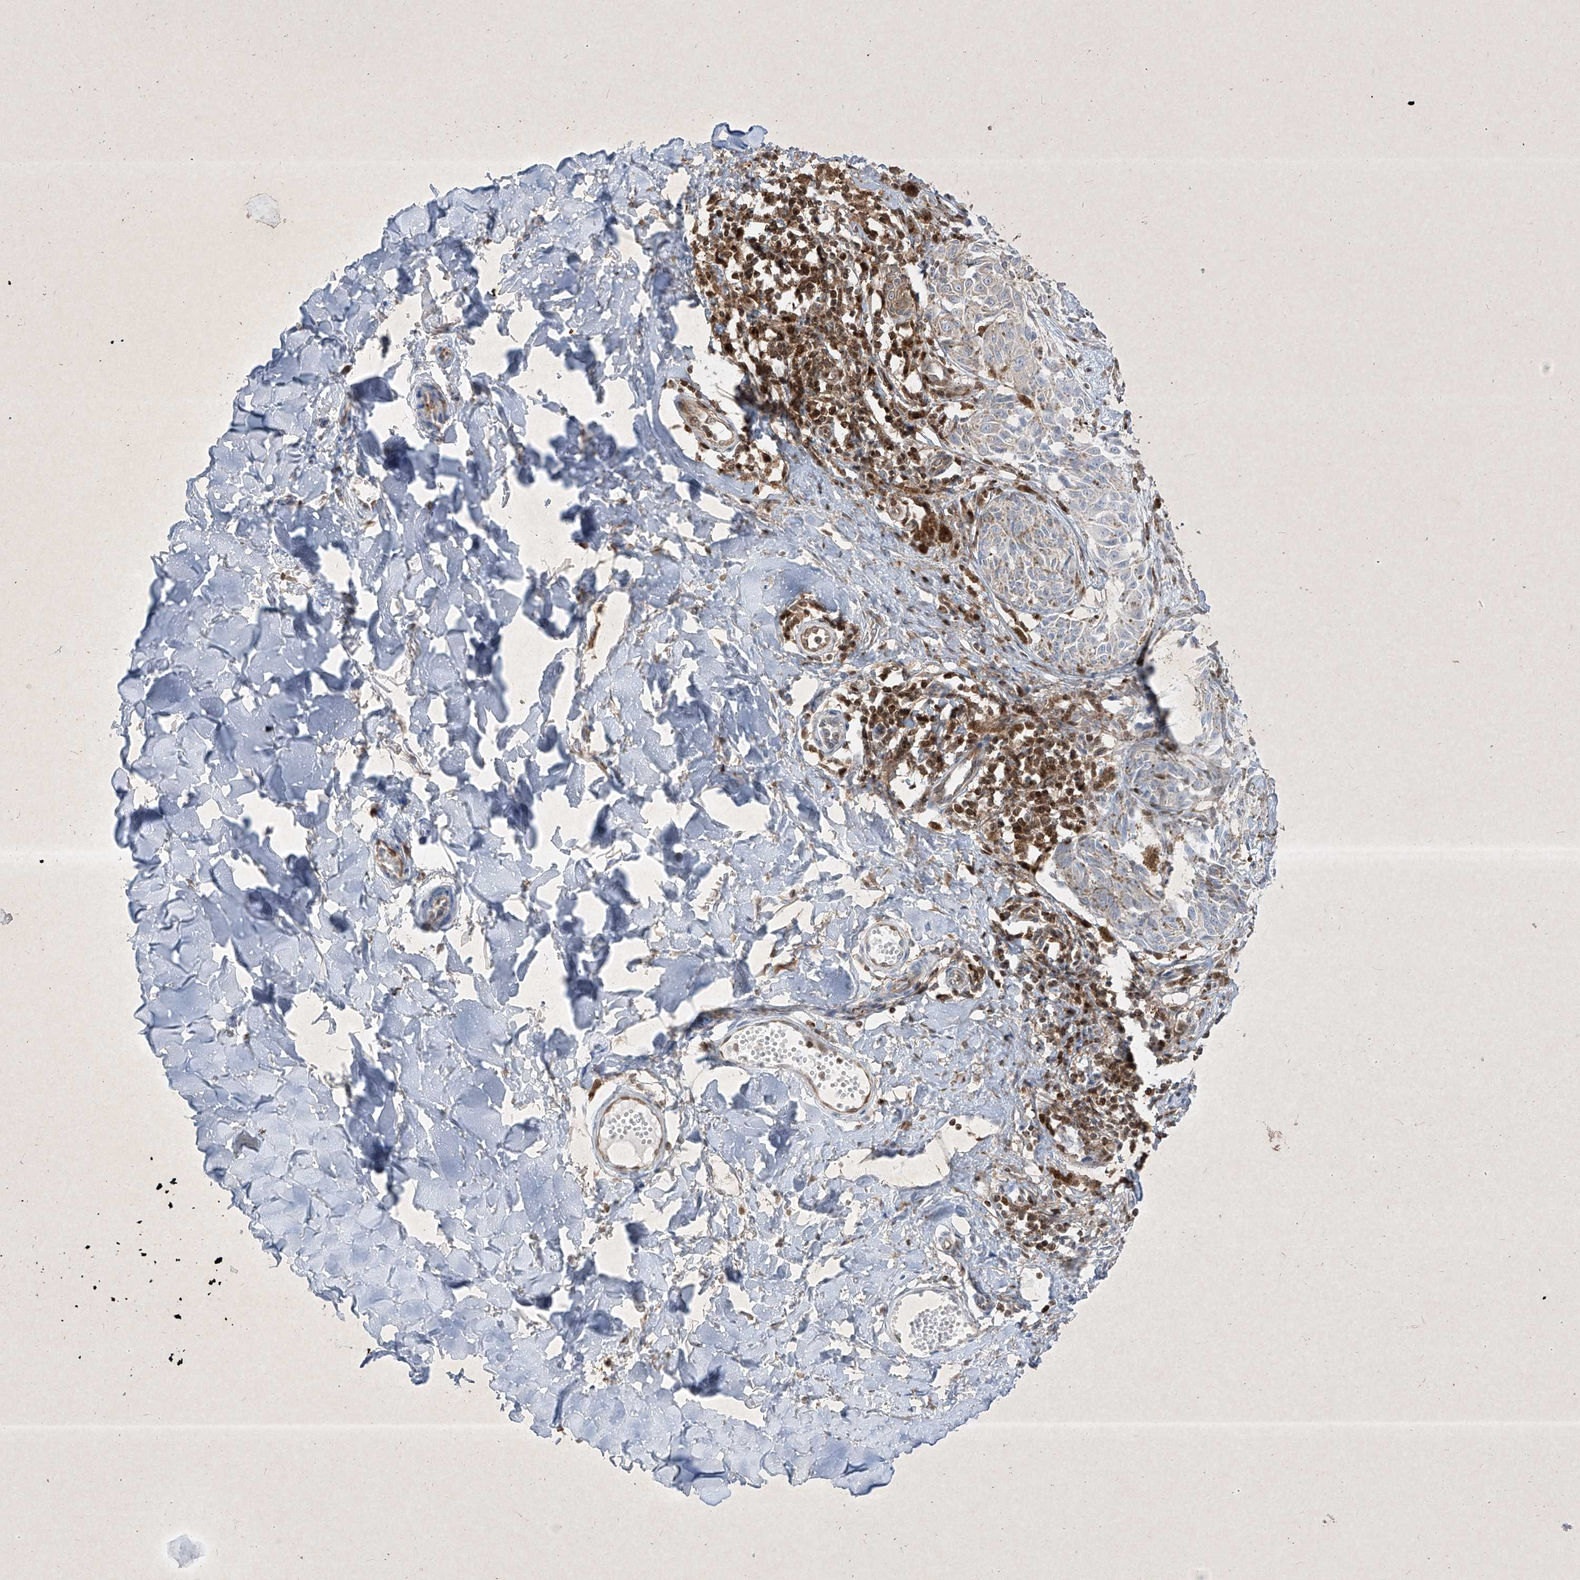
{"staining": {"intensity": "weak", "quantity": "25%-75%", "location": "cytoplasmic/membranous"}, "tissue": "melanoma", "cell_type": "Tumor cells", "image_type": "cancer", "snomed": [{"axis": "morphology", "description": "Malignant melanoma, NOS"}, {"axis": "topography", "description": "Skin"}], "caption": "A brown stain labels weak cytoplasmic/membranous expression of a protein in human melanoma tumor cells.", "gene": "PSMB10", "patient": {"sex": "male", "age": 53}}